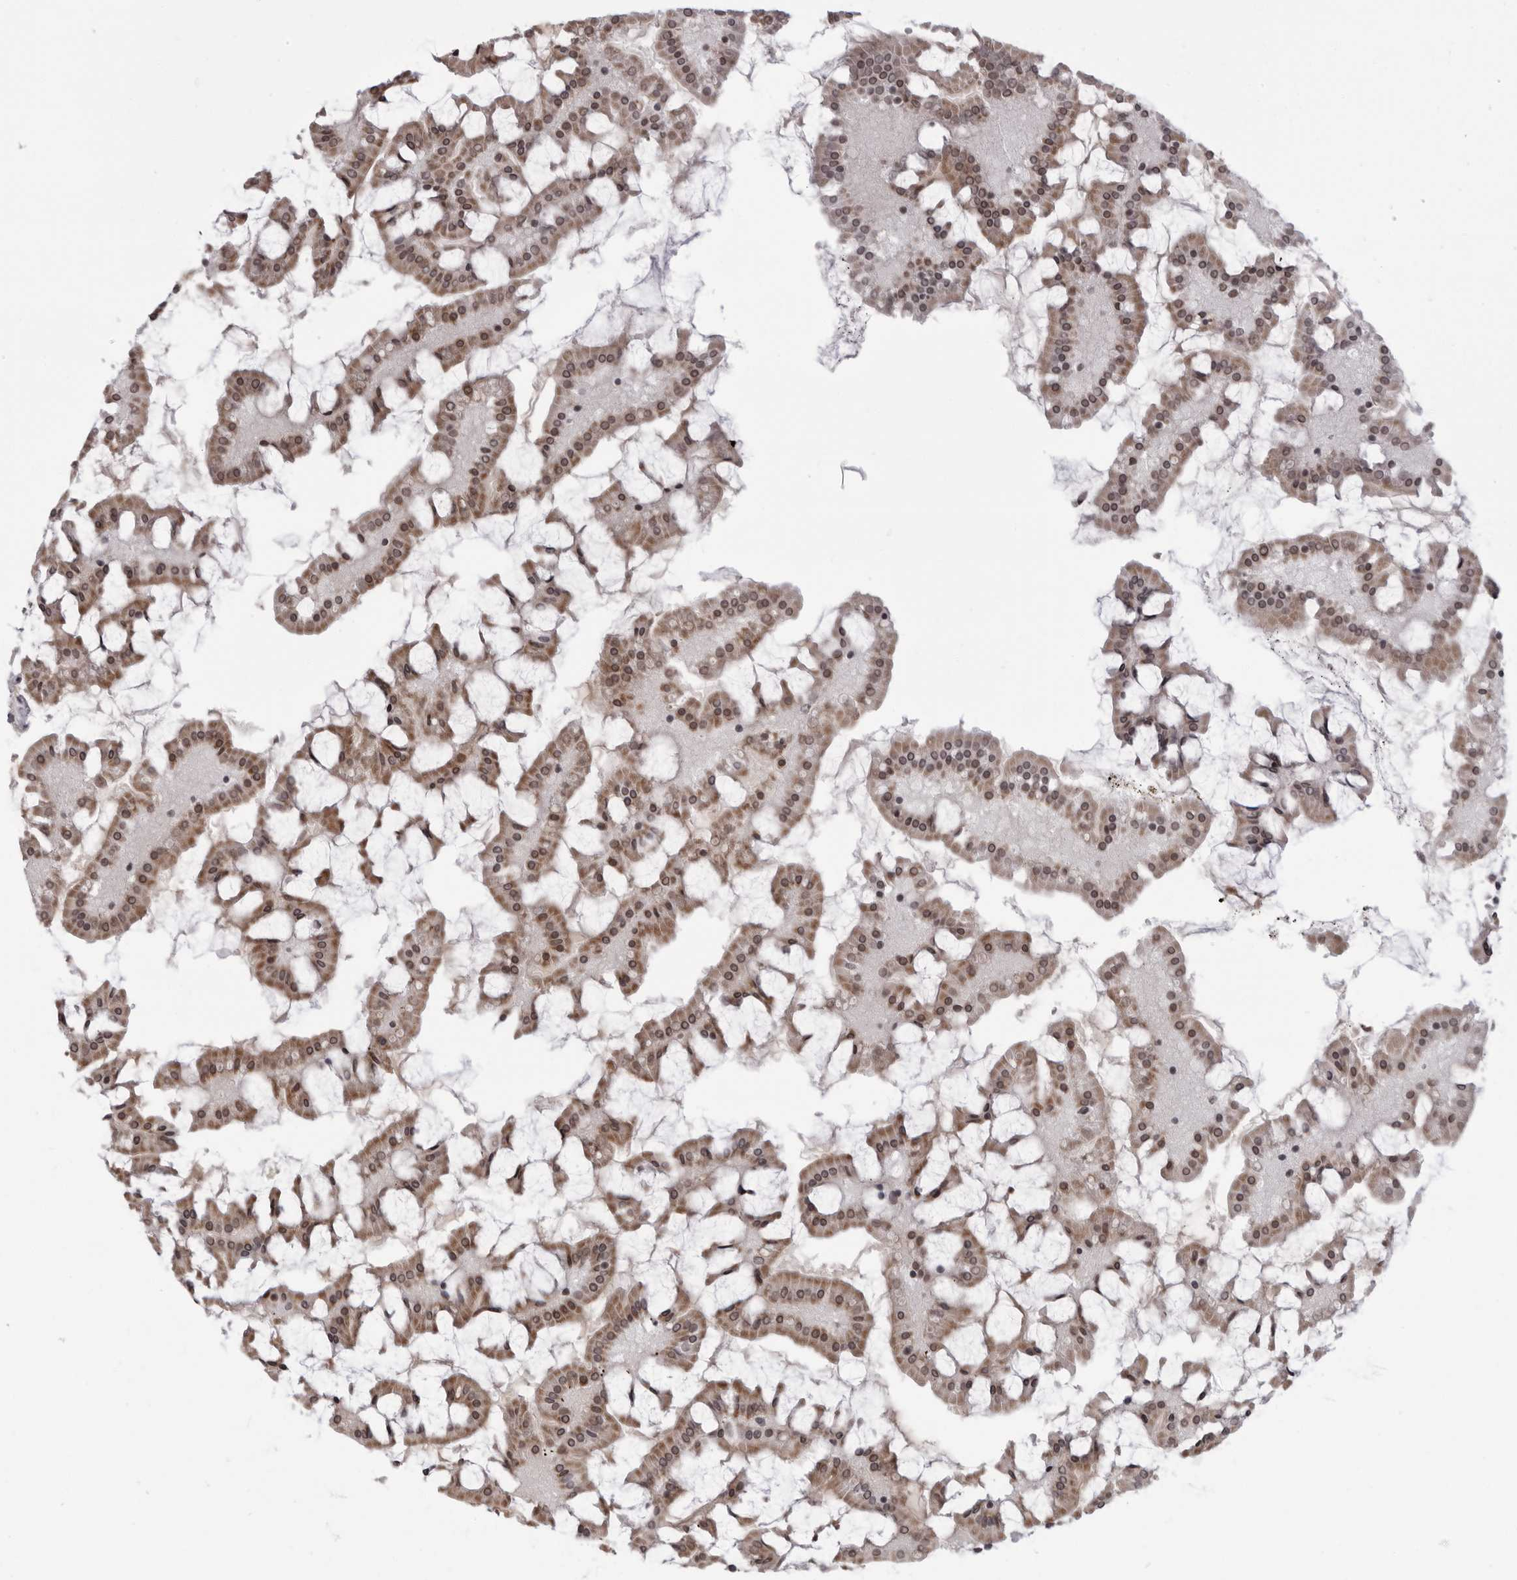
{"staining": {"intensity": "moderate", "quantity": ">75%", "location": "cytoplasmic/membranous,nuclear"}, "tissue": "small intestine", "cell_type": "Glandular cells", "image_type": "normal", "snomed": [{"axis": "morphology", "description": "Normal tissue, NOS"}, {"axis": "topography", "description": "Small intestine"}], "caption": "IHC (DAB) staining of normal human small intestine exhibits moderate cytoplasmic/membranous,nuclear protein staining in approximately >75% of glandular cells.", "gene": "RTCA", "patient": {"sex": "male", "age": 41}}